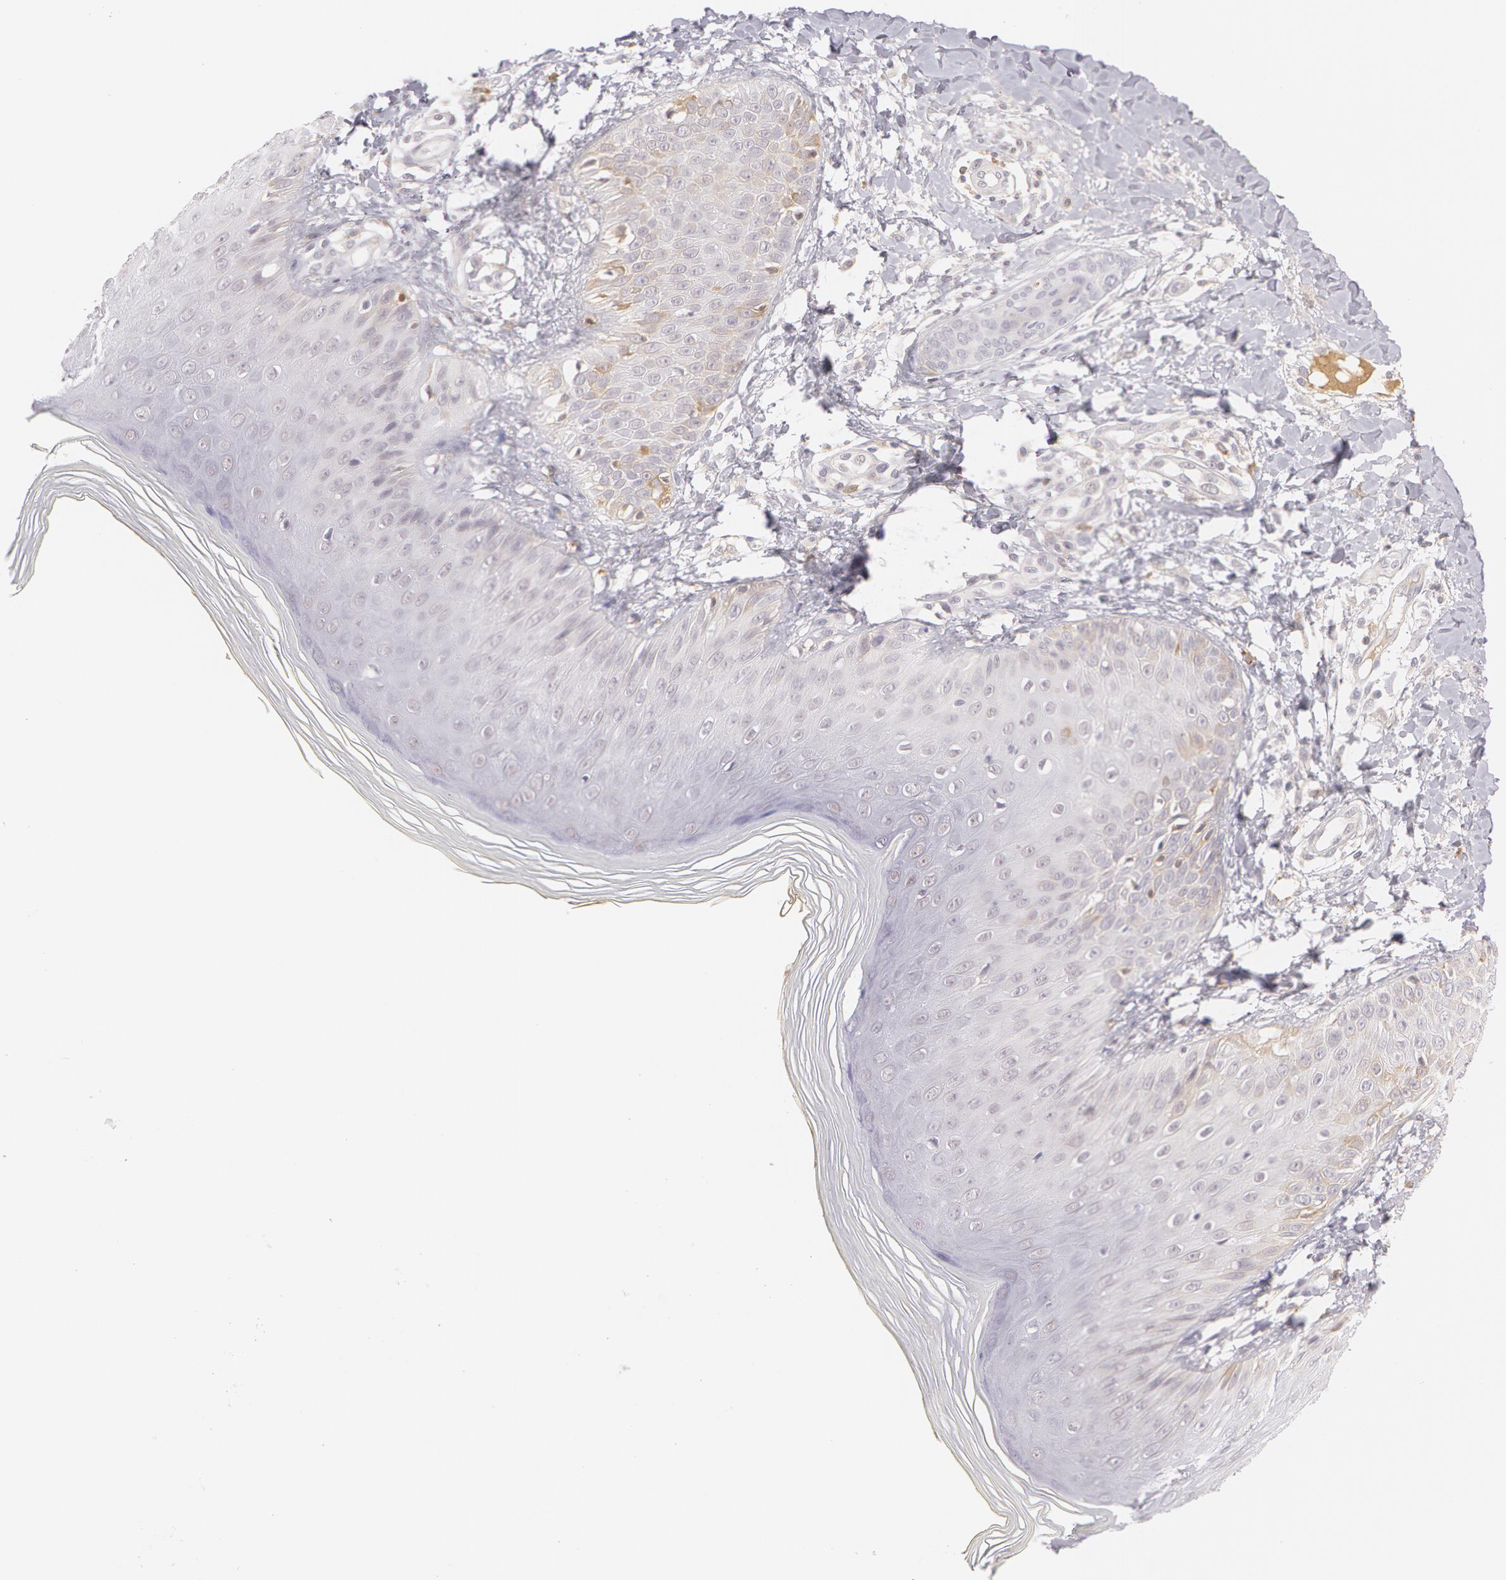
{"staining": {"intensity": "negative", "quantity": "none", "location": "none"}, "tissue": "skin", "cell_type": "Epidermal cells", "image_type": "normal", "snomed": [{"axis": "morphology", "description": "Normal tissue, NOS"}, {"axis": "morphology", "description": "Inflammation, NOS"}, {"axis": "topography", "description": "Soft tissue"}, {"axis": "topography", "description": "Anal"}], "caption": "Unremarkable skin was stained to show a protein in brown. There is no significant positivity in epidermal cells.", "gene": "LBP", "patient": {"sex": "female", "age": 15}}